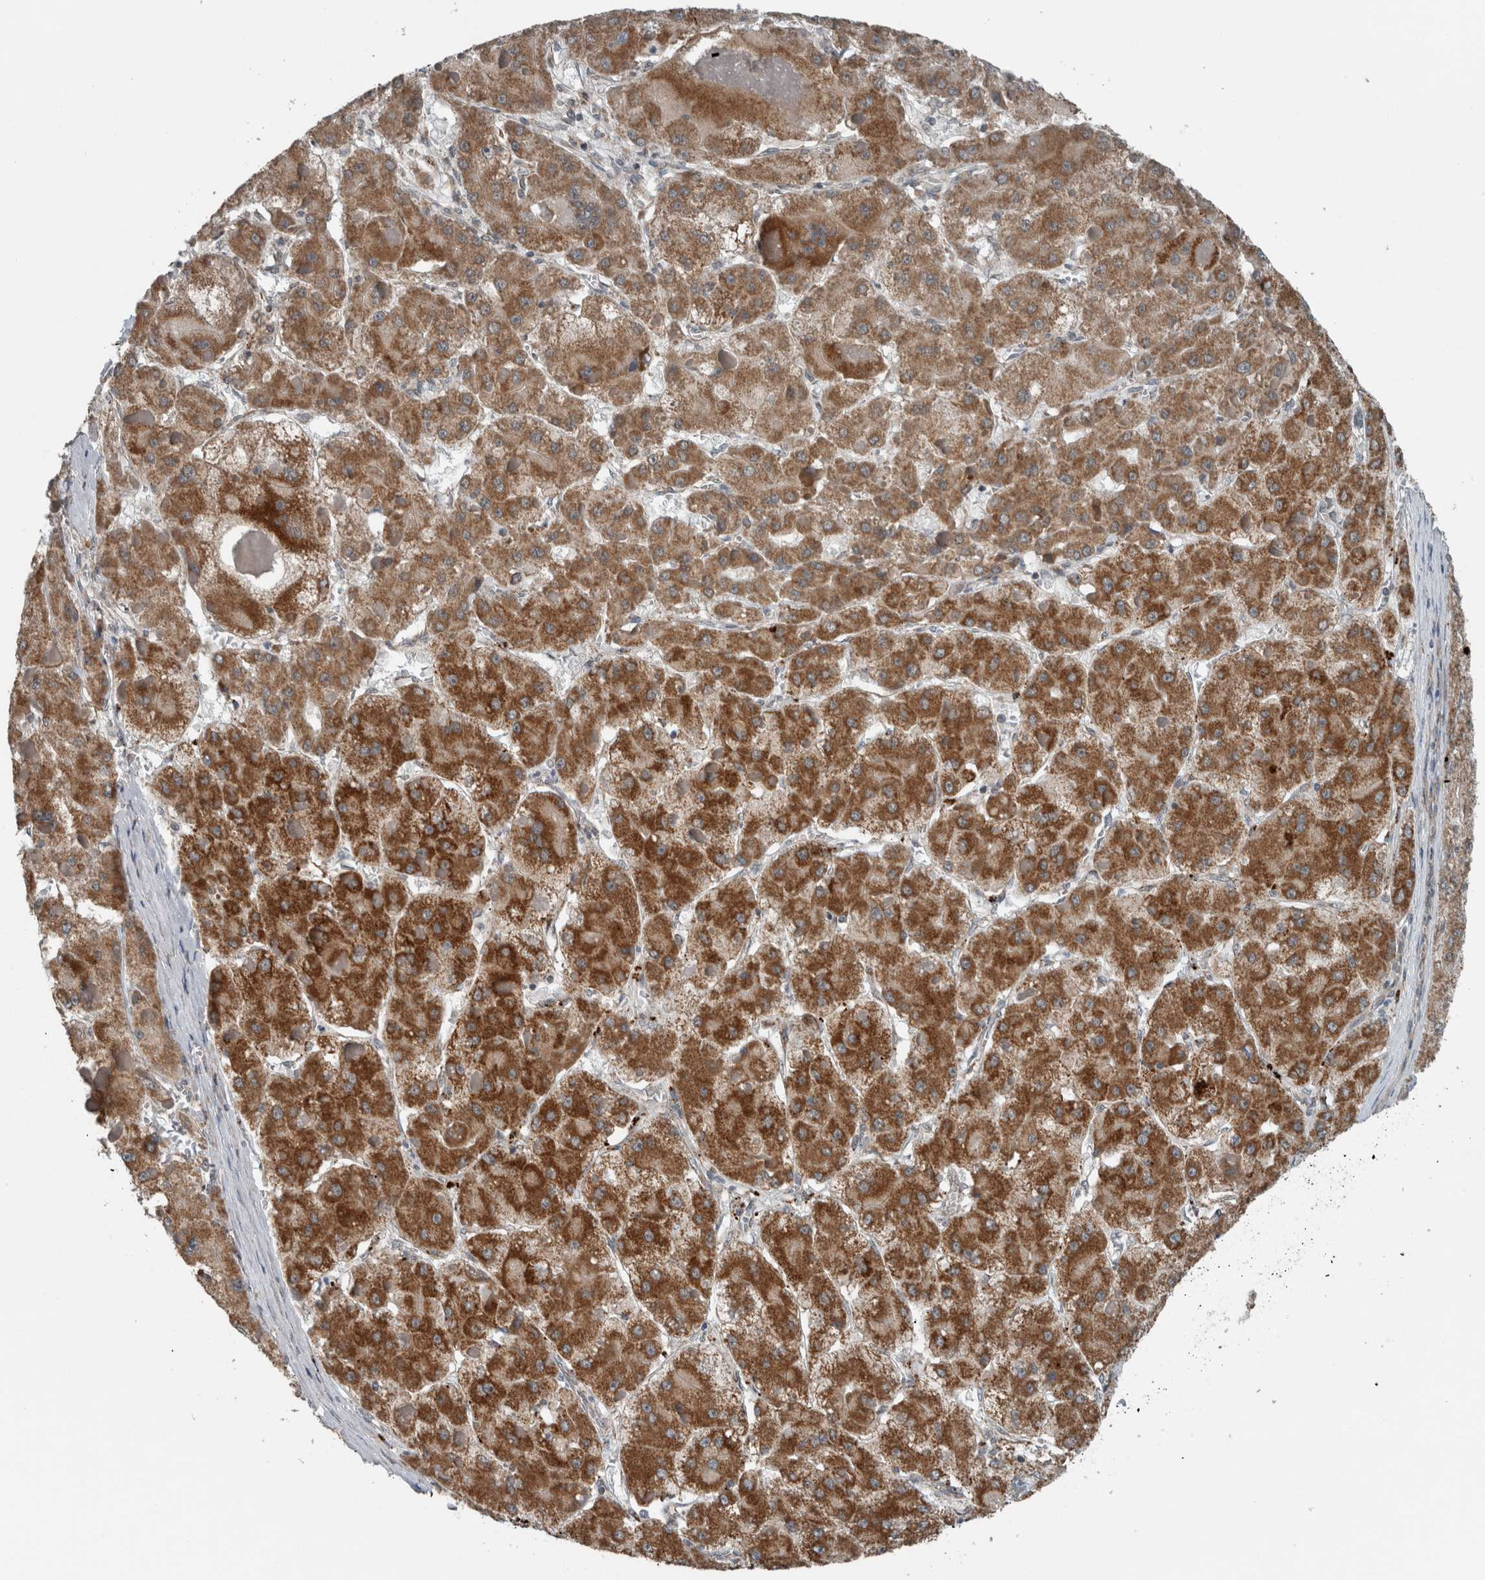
{"staining": {"intensity": "moderate", "quantity": ">75%", "location": "cytoplasmic/membranous"}, "tissue": "liver cancer", "cell_type": "Tumor cells", "image_type": "cancer", "snomed": [{"axis": "morphology", "description": "Carcinoma, Hepatocellular, NOS"}, {"axis": "topography", "description": "Liver"}], "caption": "There is medium levels of moderate cytoplasmic/membranous staining in tumor cells of liver cancer (hepatocellular carcinoma), as demonstrated by immunohistochemical staining (brown color).", "gene": "GBA2", "patient": {"sex": "female", "age": 73}}